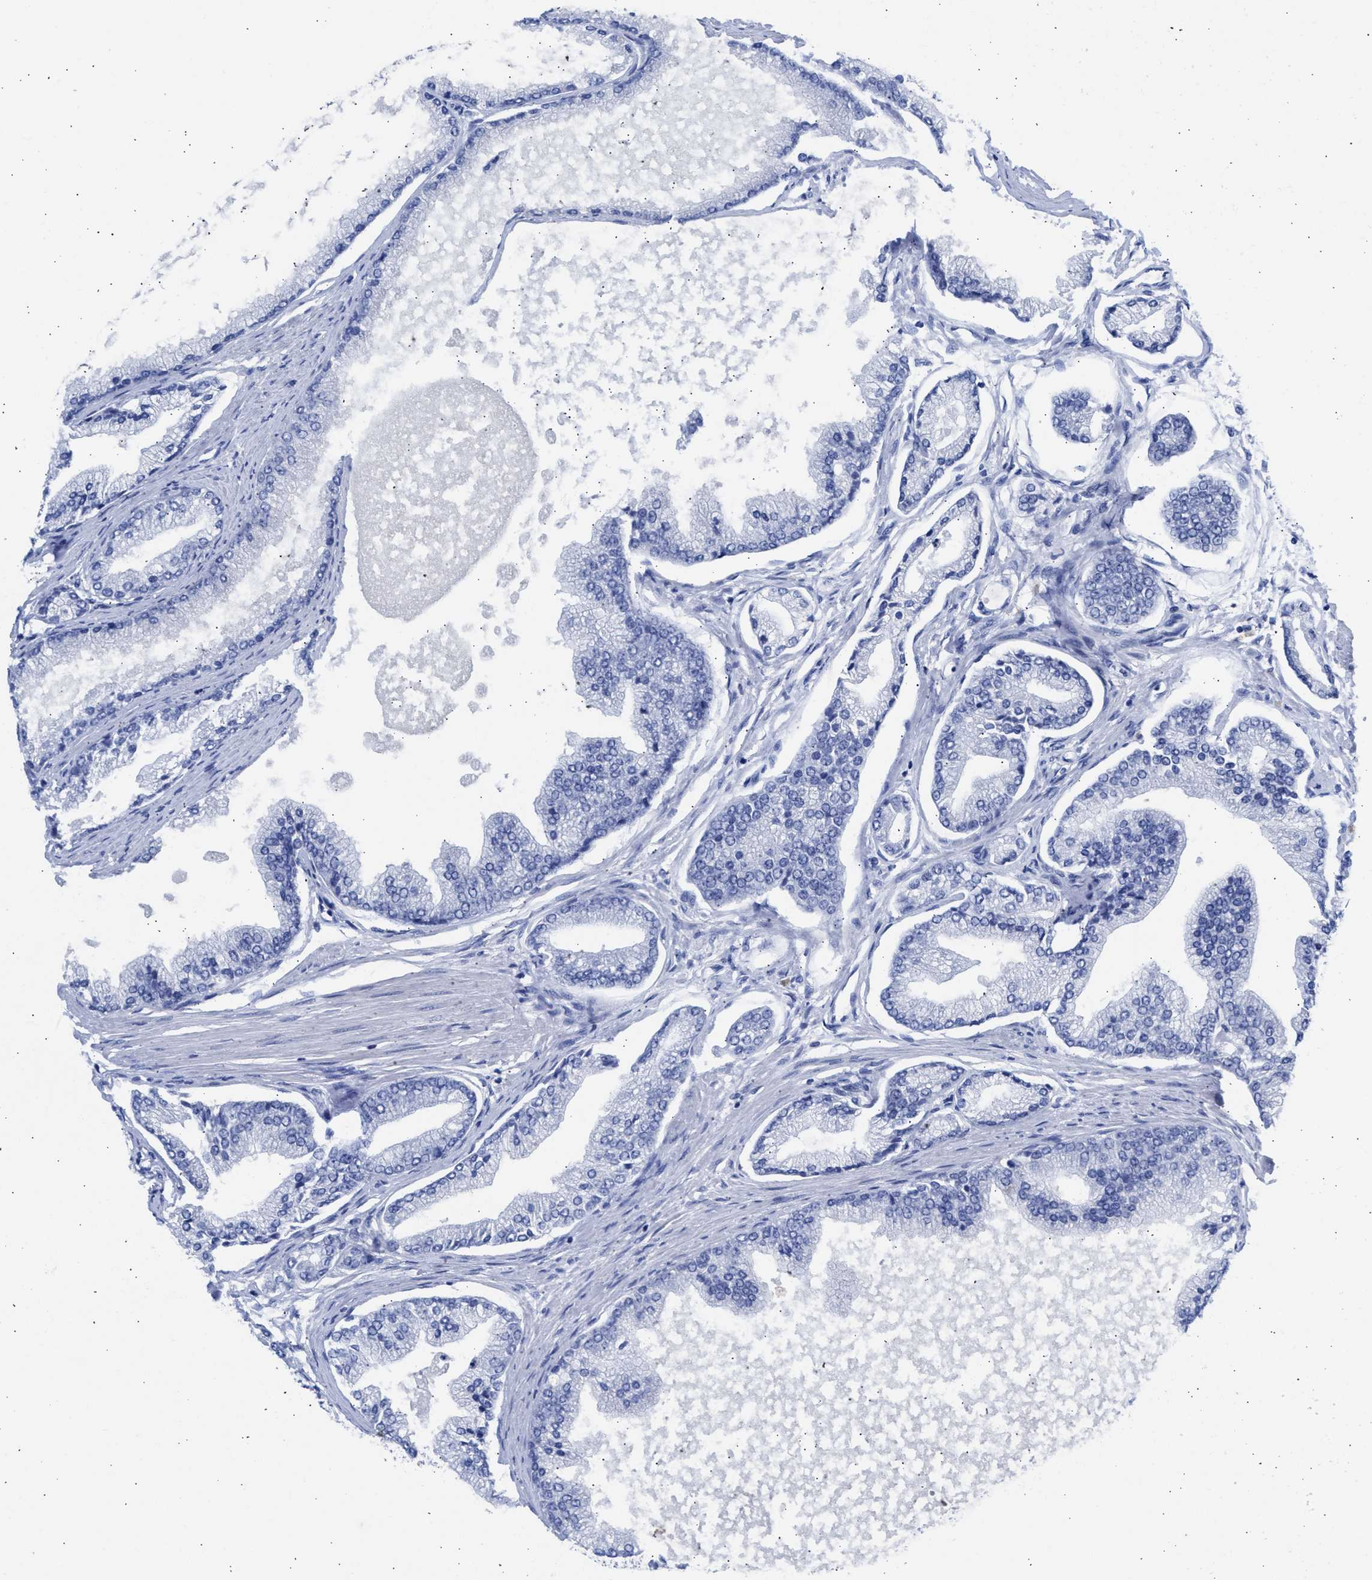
{"staining": {"intensity": "negative", "quantity": "none", "location": "none"}, "tissue": "prostate cancer", "cell_type": "Tumor cells", "image_type": "cancer", "snomed": [{"axis": "morphology", "description": "Adenocarcinoma, High grade"}, {"axis": "topography", "description": "Prostate"}], "caption": "Immunohistochemistry (IHC) of human prostate cancer (high-grade adenocarcinoma) exhibits no staining in tumor cells. Brightfield microscopy of immunohistochemistry (IHC) stained with DAB (3,3'-diaminobenzidine) (brown) and hematoxylin (blue), captured at high magnification.", "gene": "NCAM1", "patient": {"sex": "male", "age": 61}}